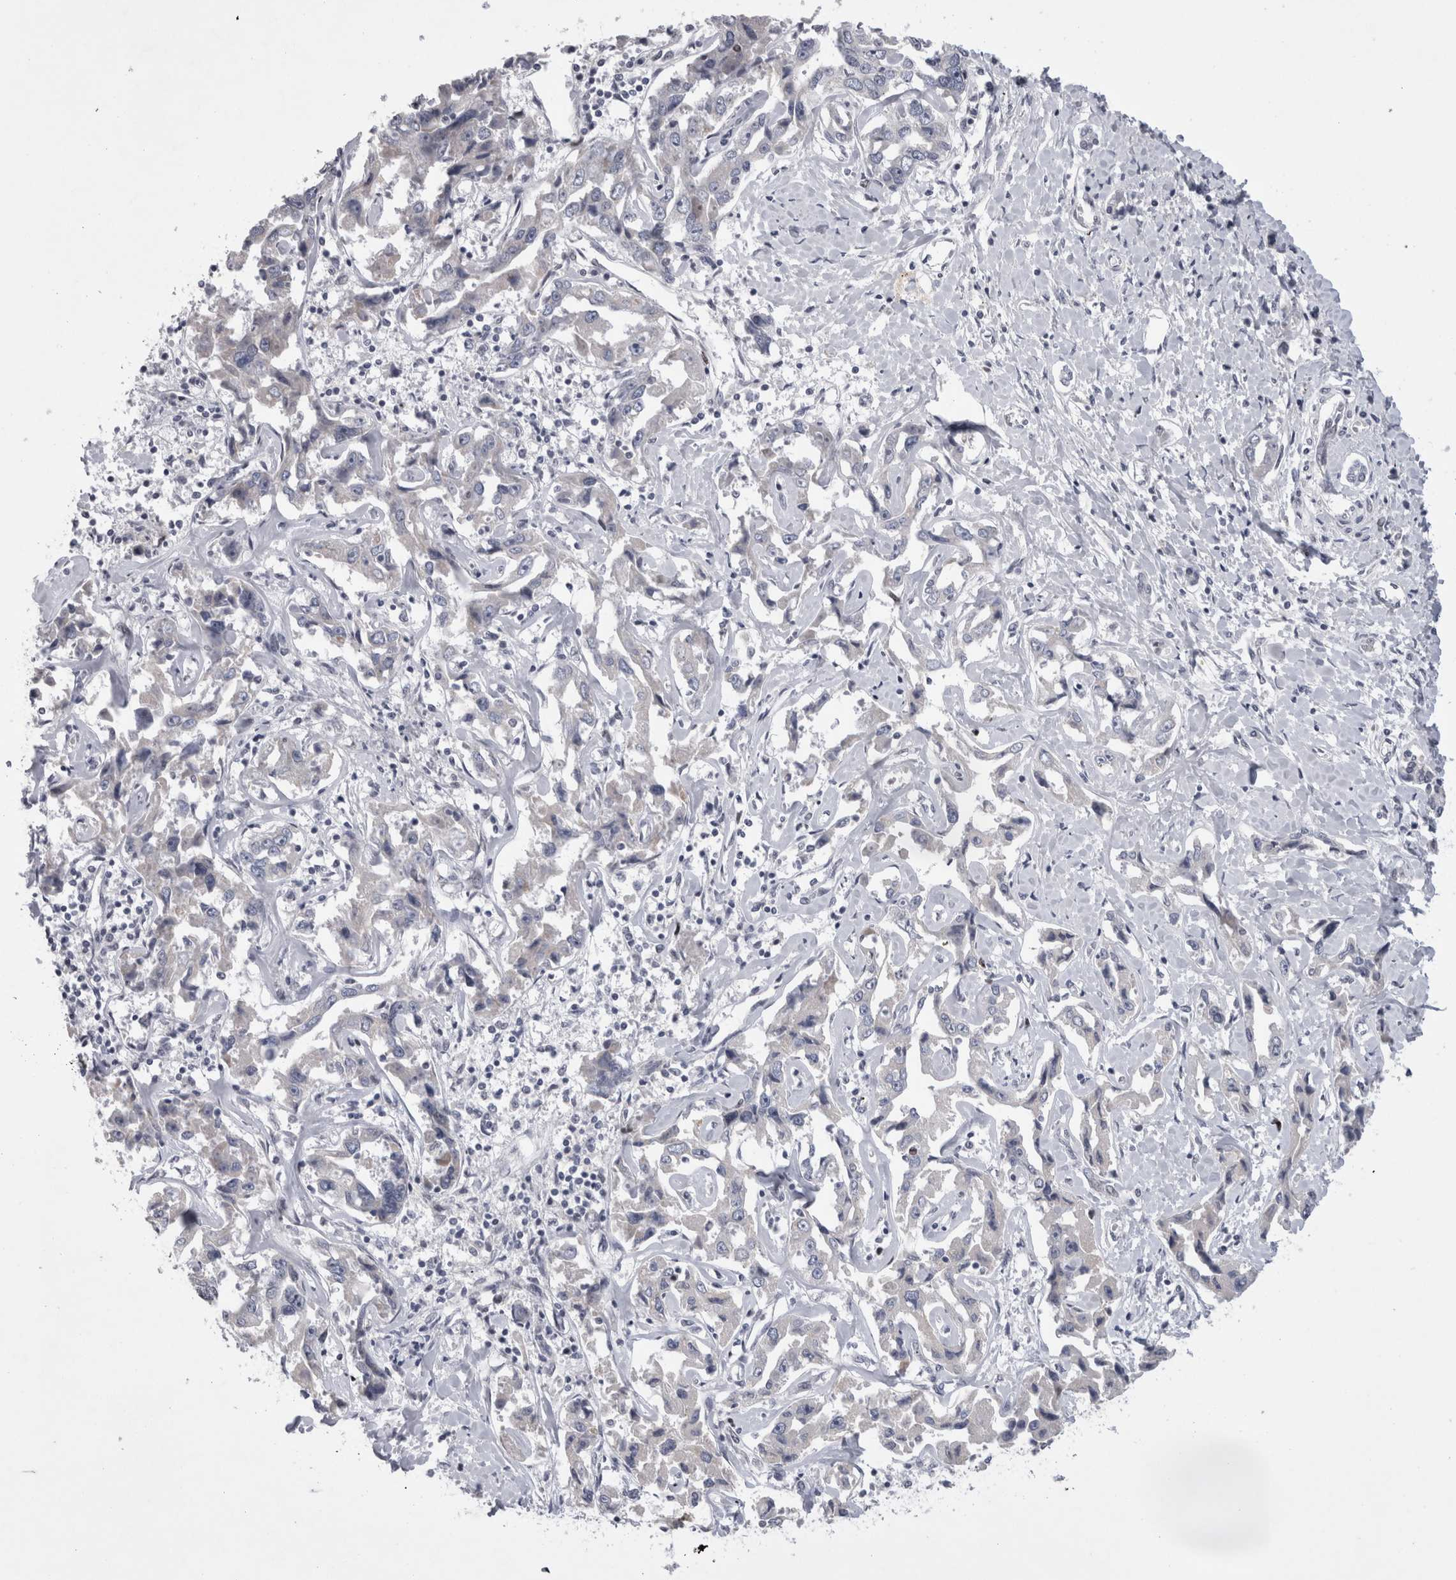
{"staining": {"intensity": "negative", "quantity": "none", "location": "none"}, "tissue": "liver cancer", "cell_type": "Tumor cells", "image_type": "cancer", "snomed": [{"axis": "morphology", "description": "Cholangiocarcinoma"}, {"axis": "topography", "description": "Liver"}], "caption": "Cholangiocarcinoma (liver) stained for a protein using IHC displays no staining tumor cells.", "gene": "KIF18B", "patient": {"sex": "male", "age": 59}}